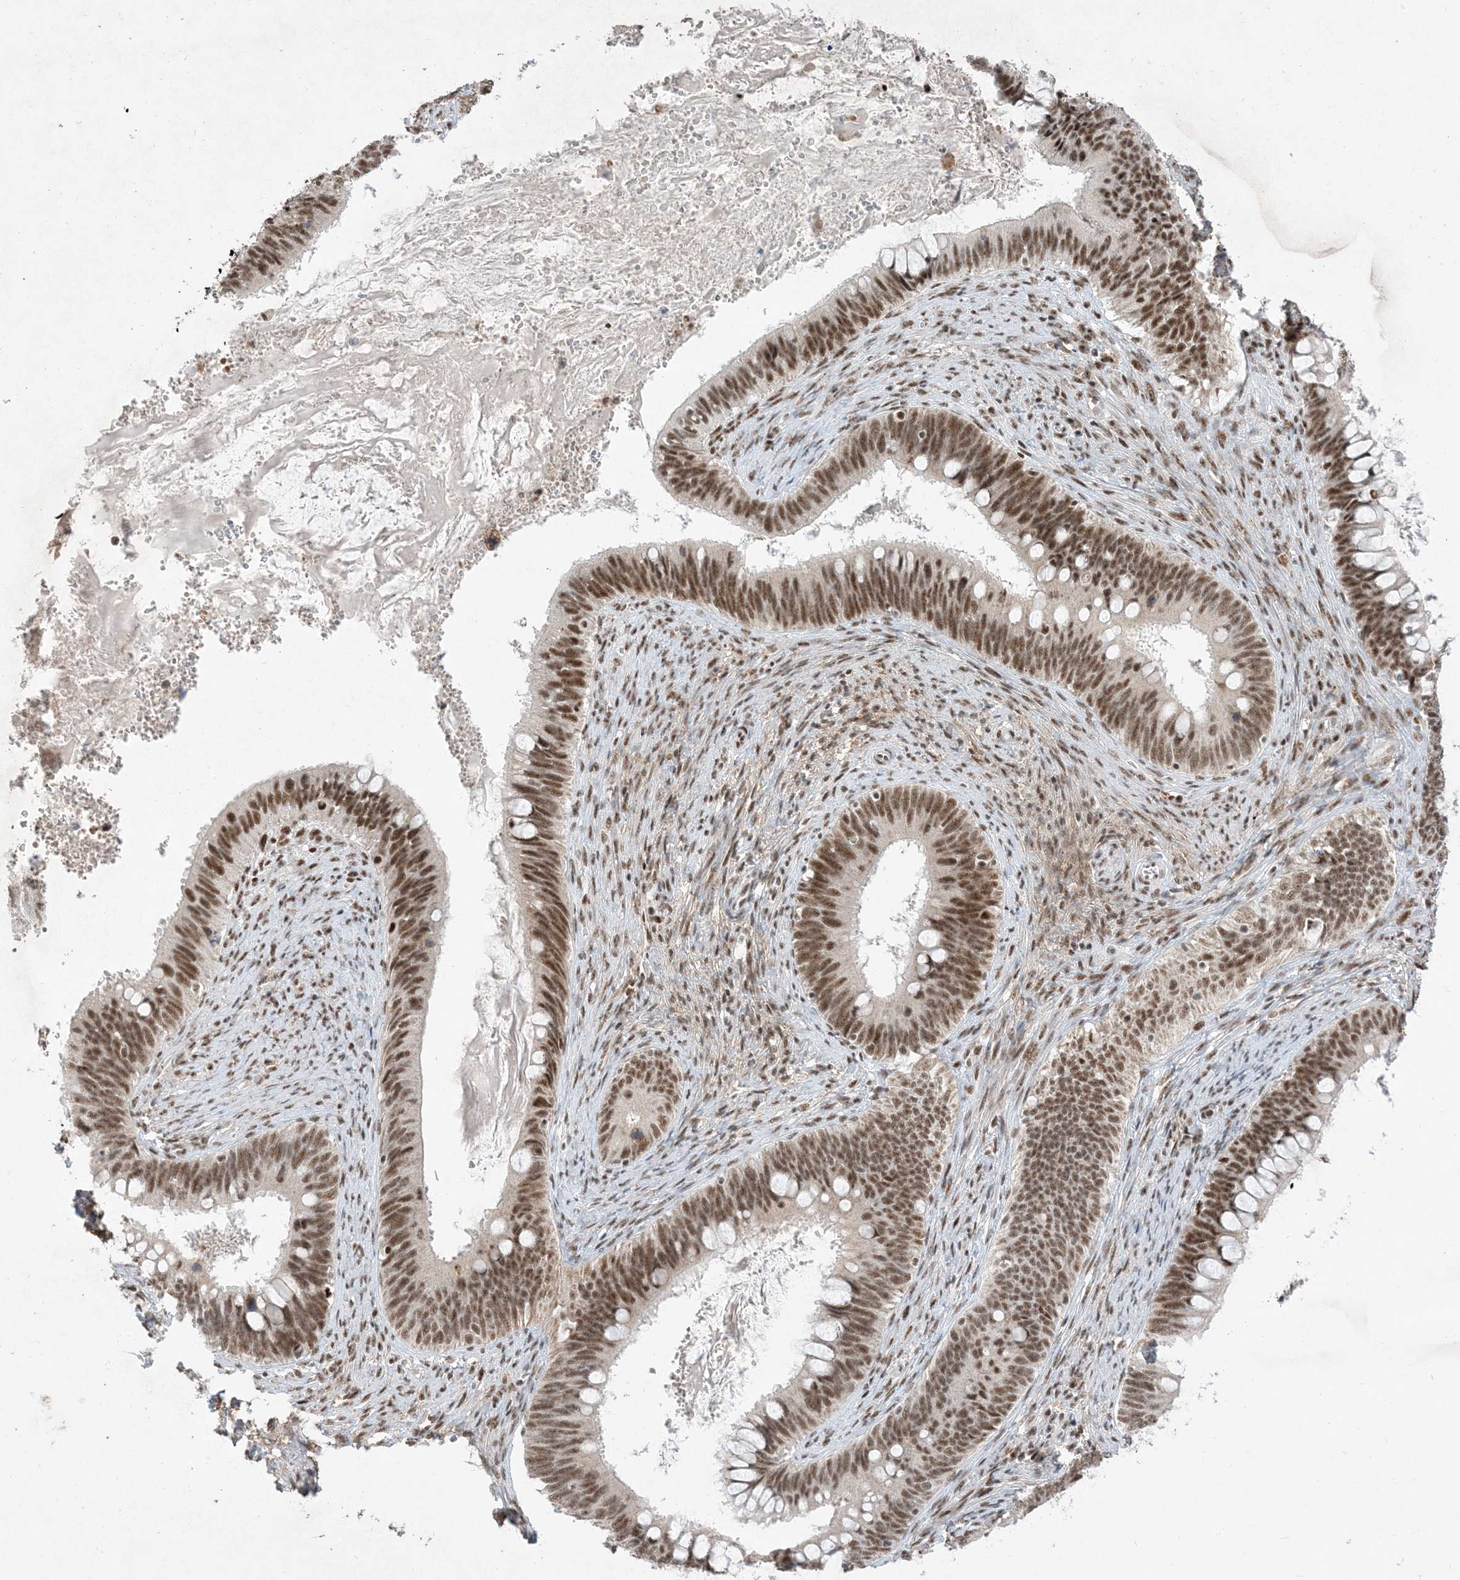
{"staining": {"intensity": "strong", "quantity": ">75%", "location": "nuclear"}, "tissue": "cervical cancer", "cell_type": "Tumor cells", "image_type": "cancer", "snomed": [{"axis": "morphology", "description": "Adenocarcinoma, NOS"}, {"axis": "topography", "description": "Cervix"}], "caption": "Cervical cancer stained with a protein marker exhibits strong staining in tumor cells.", "gene": "SF3A3", "patient": {"sex": "female", "age": 42}}